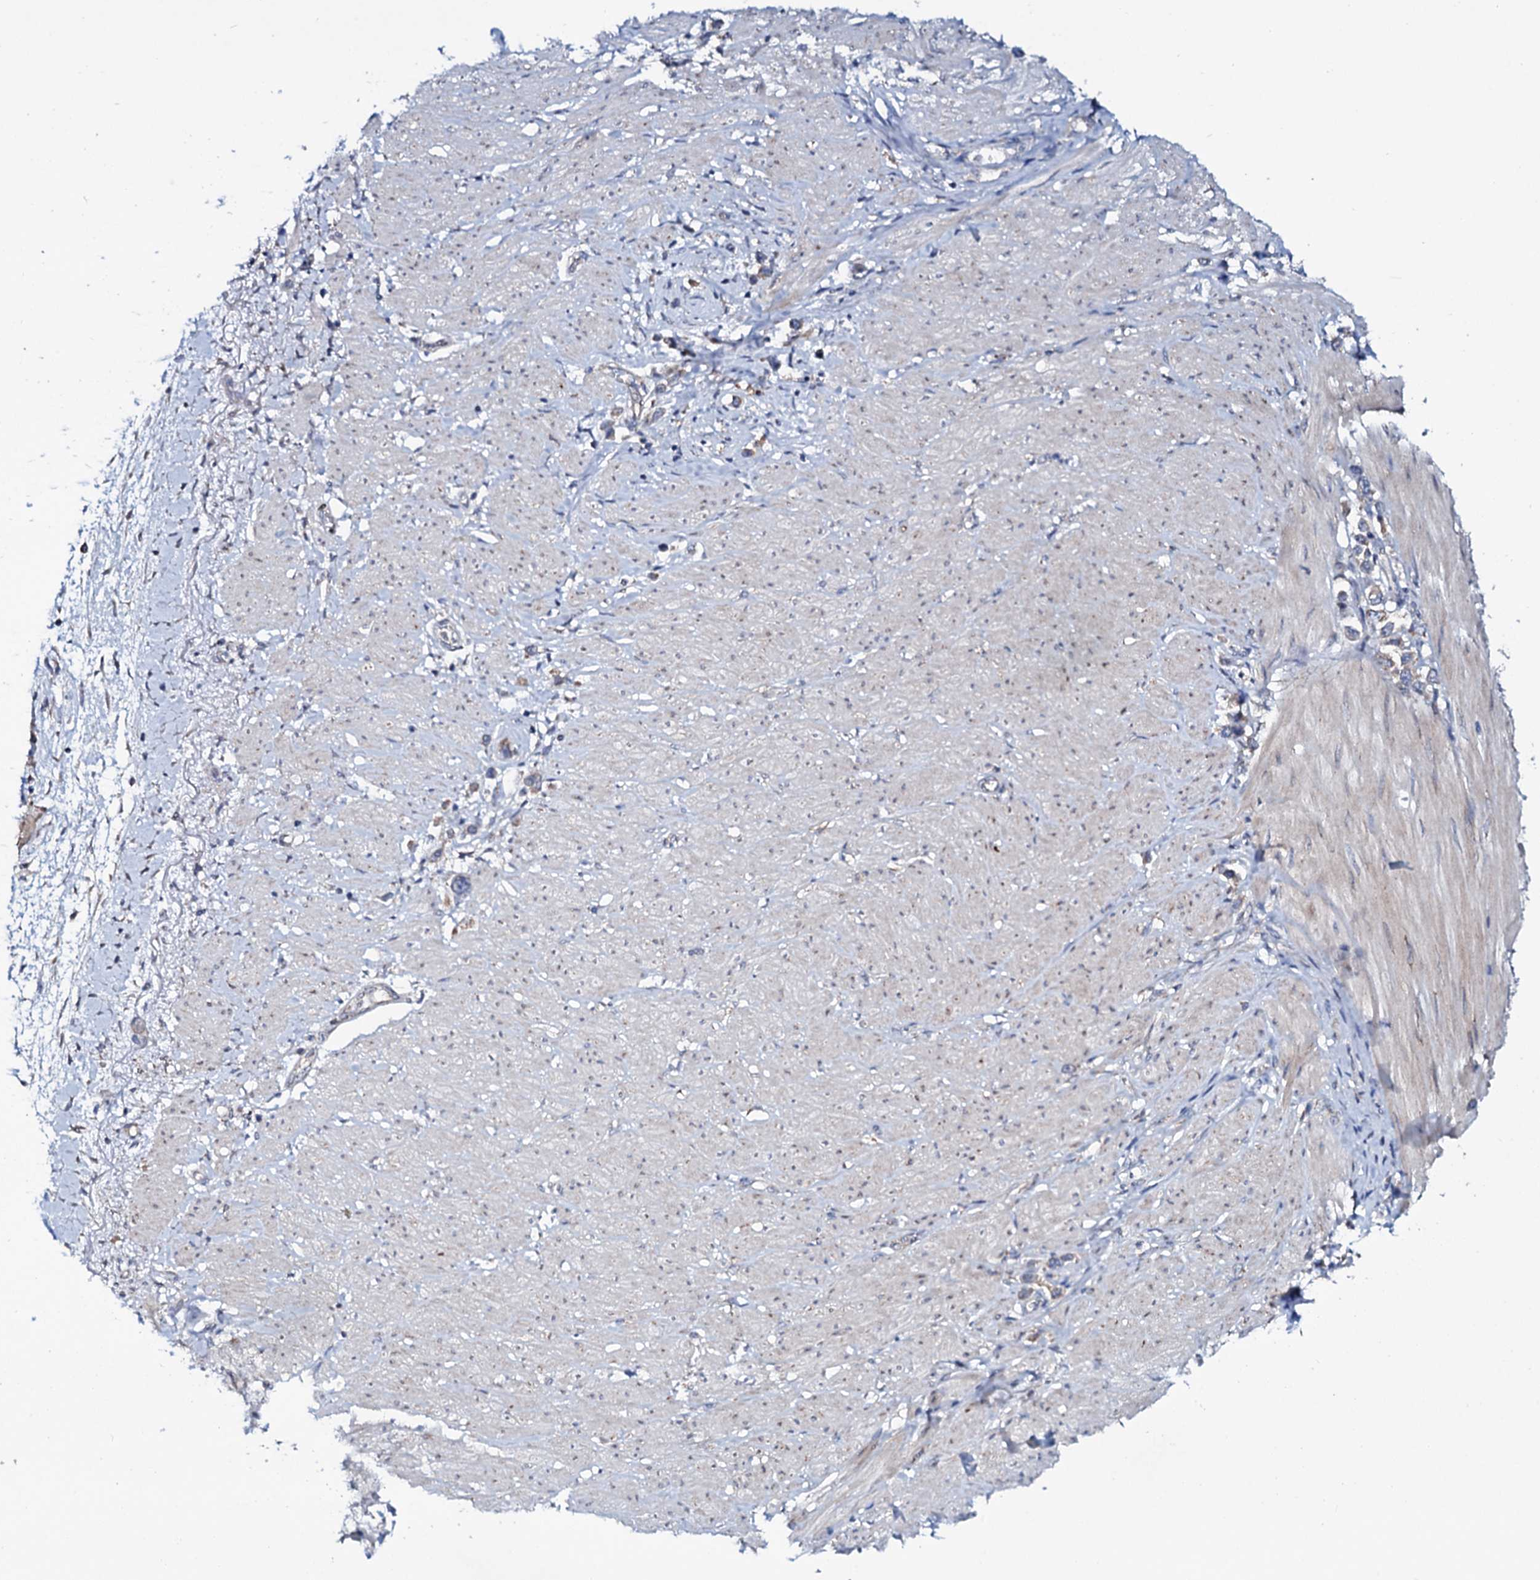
{"staining": {"intensity": "weak", "quantity": "25%-75%", "location": "cytoplasmic/membranous"}, "tissue": "stomach cancer", "cell_type": "Tumor cells", "image_type": "cancer", "snomed": [{"axis": "morphology", "description": "Adenocarcinoma, NOS"}, {"axis": "topography", "description": "Stomach"}], "caption": "Stomach adenocarcinoma stained with a protein marker displays weak staining in tumor cells.", "gene": "PPP1R3D", "patient": {"sex": "female", "age": 65}}